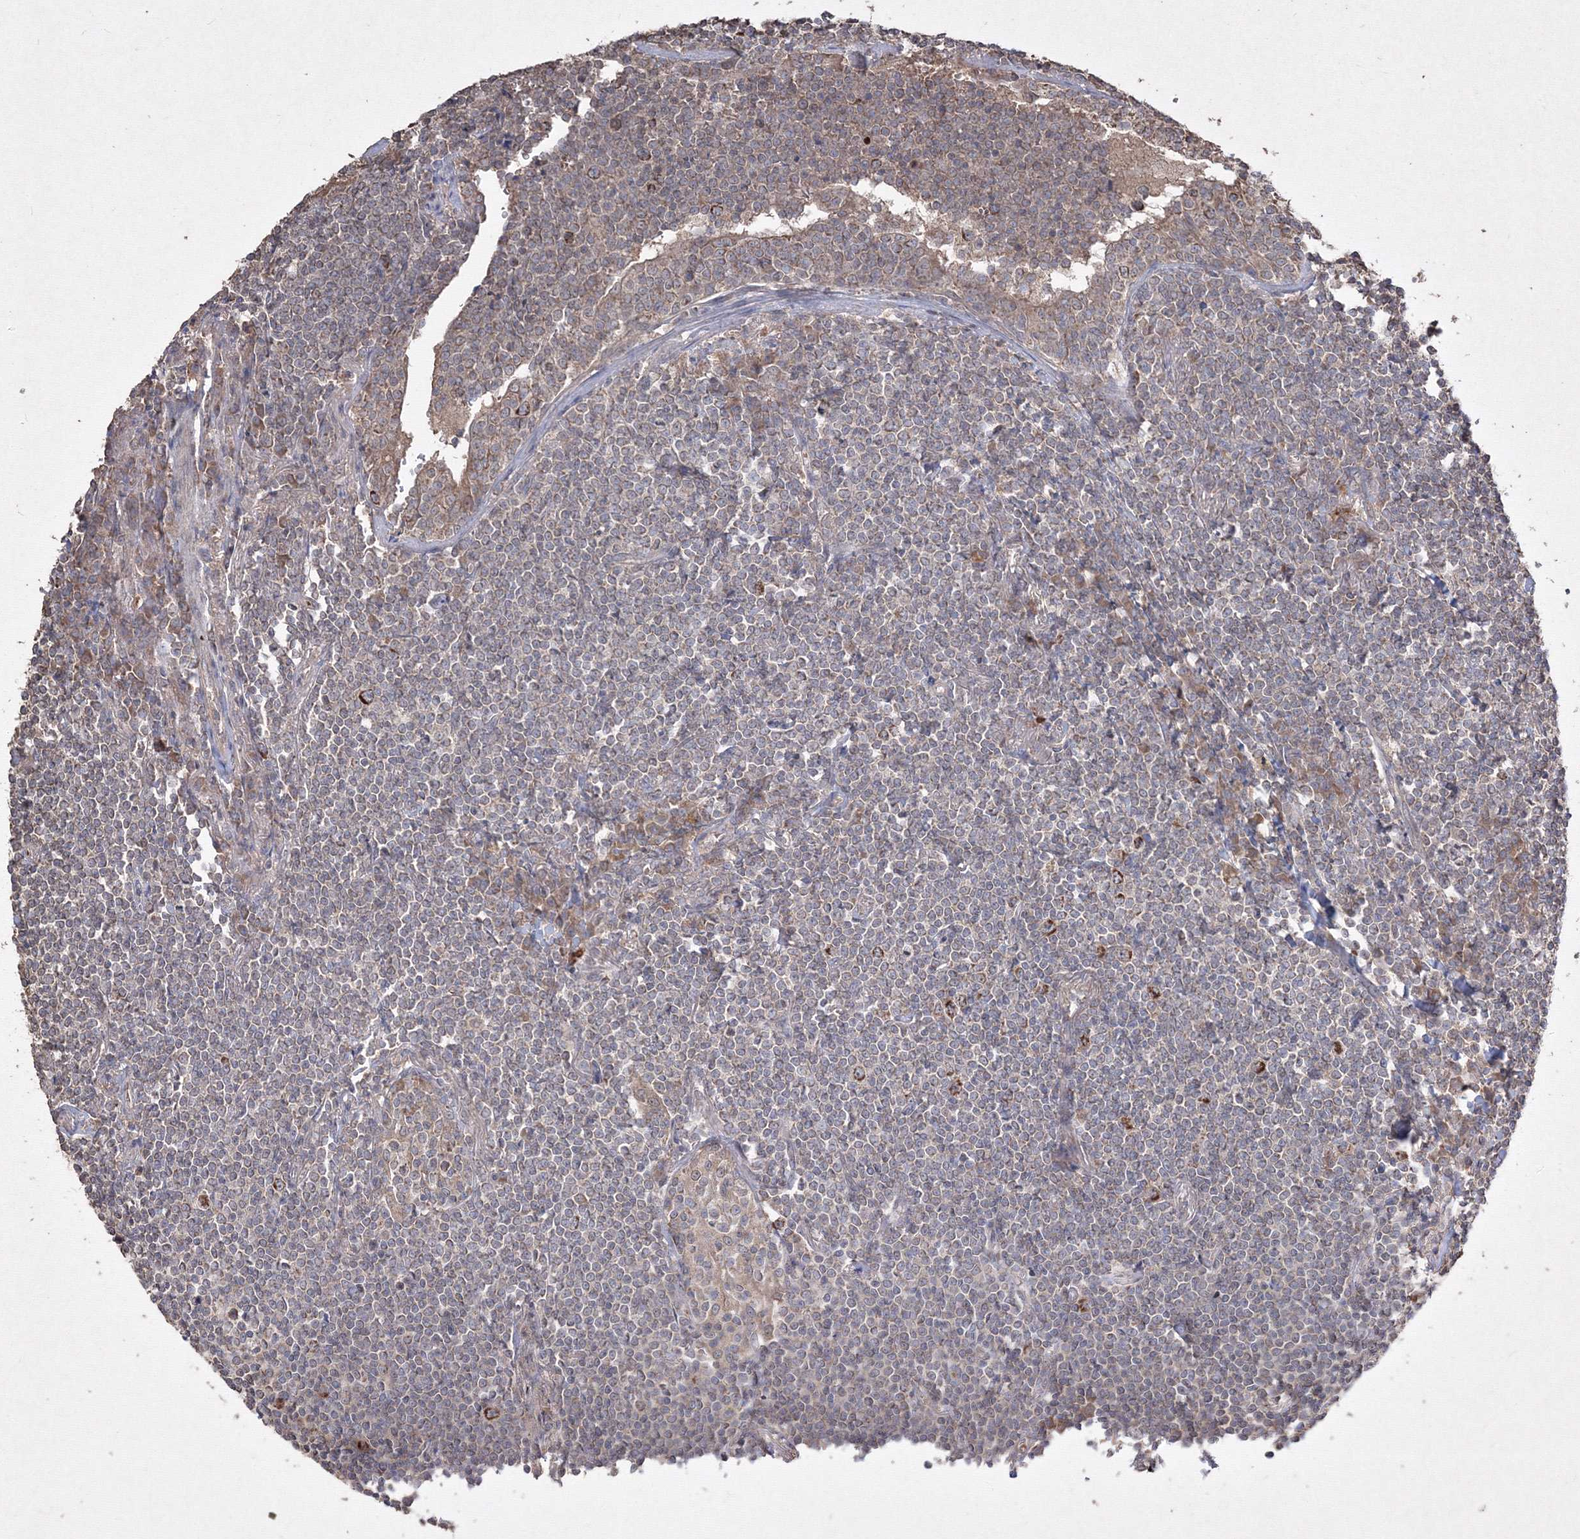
{"staining": {"intensity": "moderate", "quantity": "<25%", "location": "cytoplasmic/membranous"}, "tissue": "lymphoma", "cell_type": "Tumor cells", "image_type": "cancer", "snomed": [{"axis": "morphology", "description": "Malignant lymphoma, non-Hodgkin's type, Low grade"}, {"axis": "topography", "description": "Lung"}], "caption": "Malignant lymphoma, non-Hodgkin's type (low-grade) stained with DAB (3,3'-diaminobenzidine) immunohistochemistry shows low levels of moderate cytoplasmic/membranous staining in approximately <25% of tumor cells.", "gene": "GRSF1", "patient": {"sex": "female", "age": 71}}